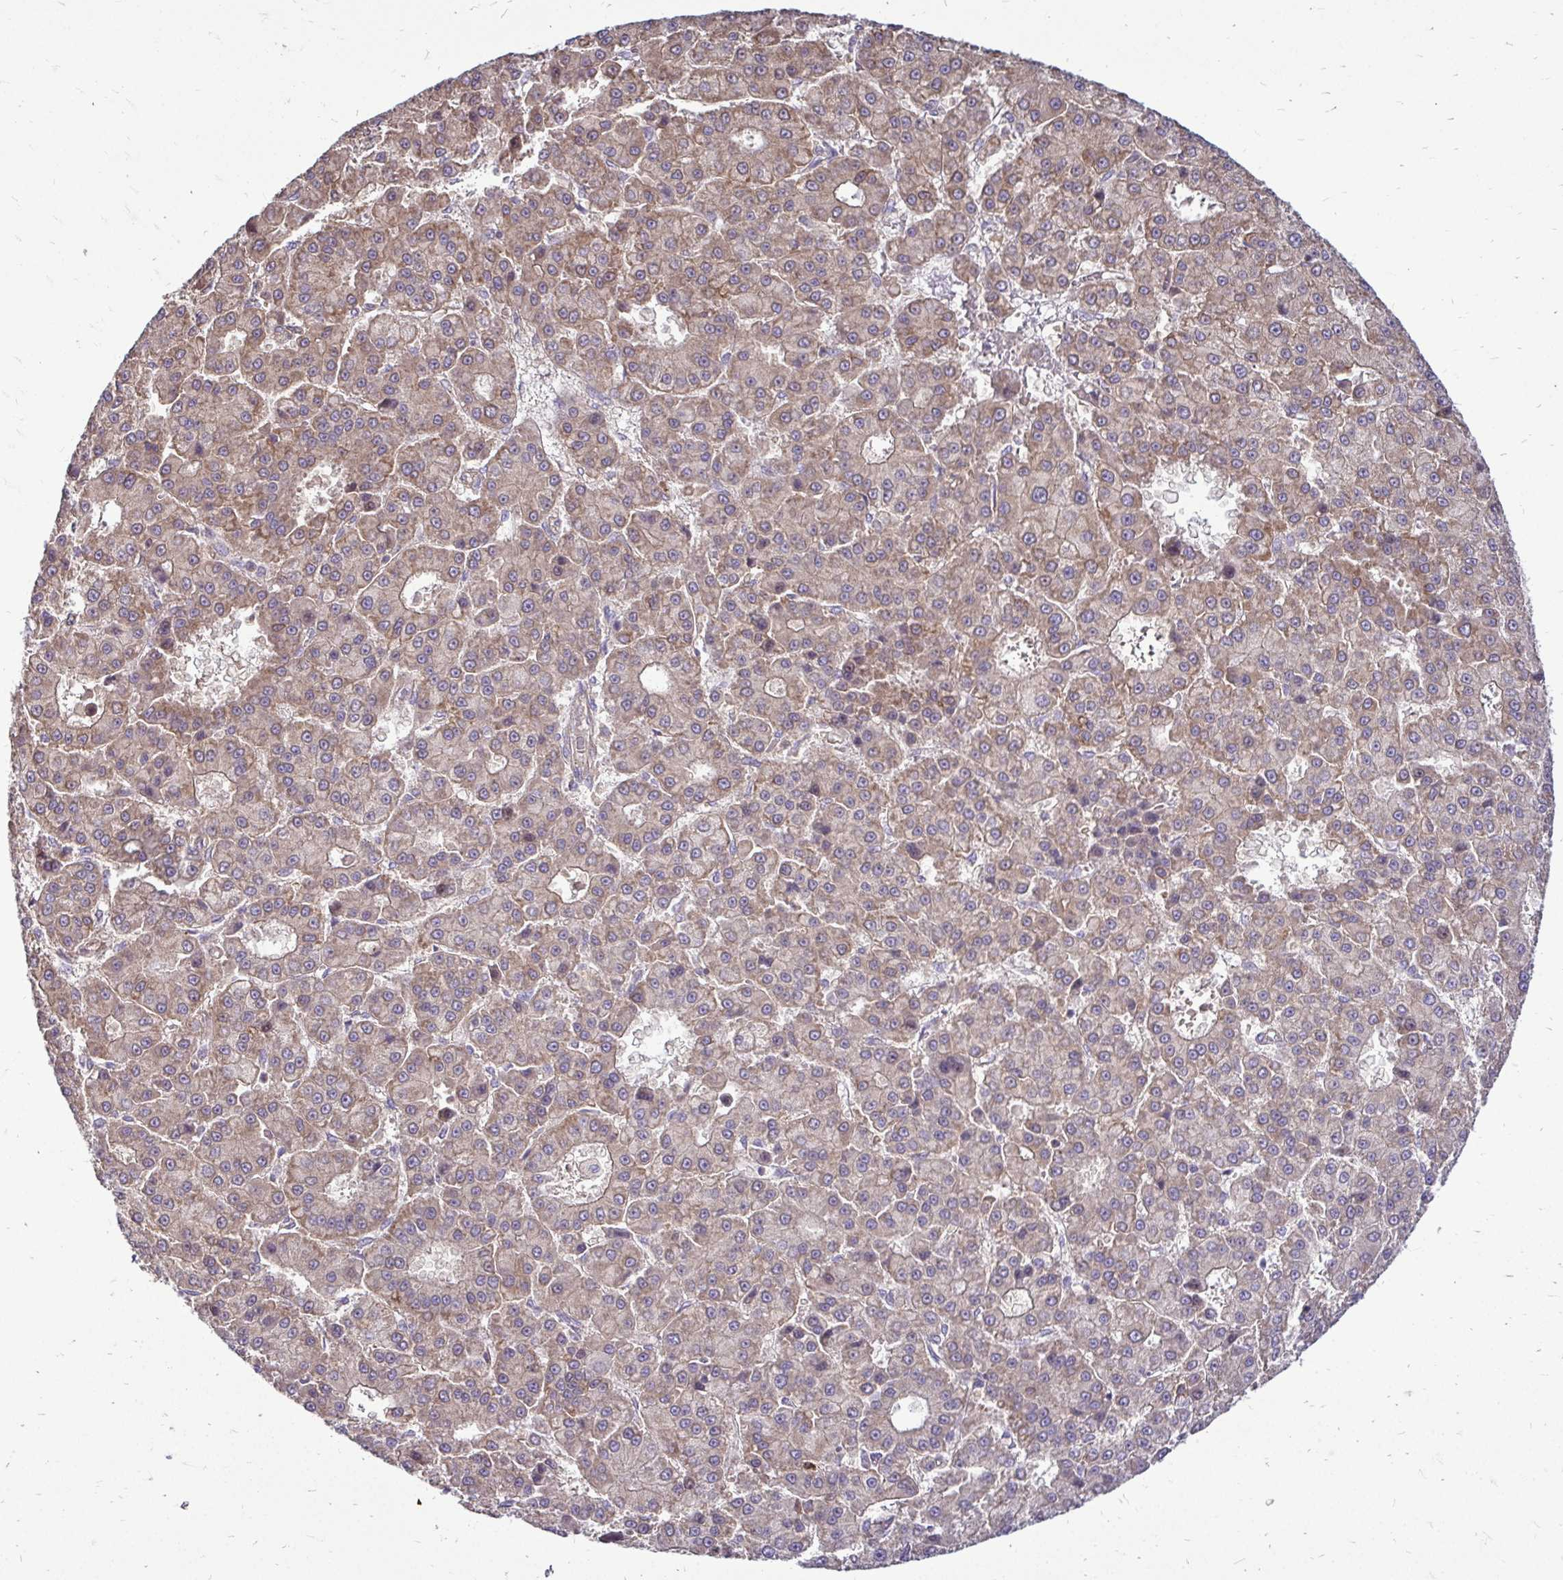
{"staining": {"intensity": "moderate", "quantity": ">75%", "location": "cytoplasmic/membranous"}, "tissue": "liver cancer", "cell_type": "Tumor cells", "image_type": "cancer", "snomed": [{"axis": "morphology", "description": "Carcinoma, Hepatocellular, NOS"}, {"axis": "topography", "description": "Liver"}], "caption": "An image showing moderate cytoplasmic/membranous expression in approximately >75% of tumor cells in liver hepatocellular carcinoma, as visualized by brown immunohistochemical staining.", "gene": "FMR1", "patient": {"sex": "male", "age": 70}}